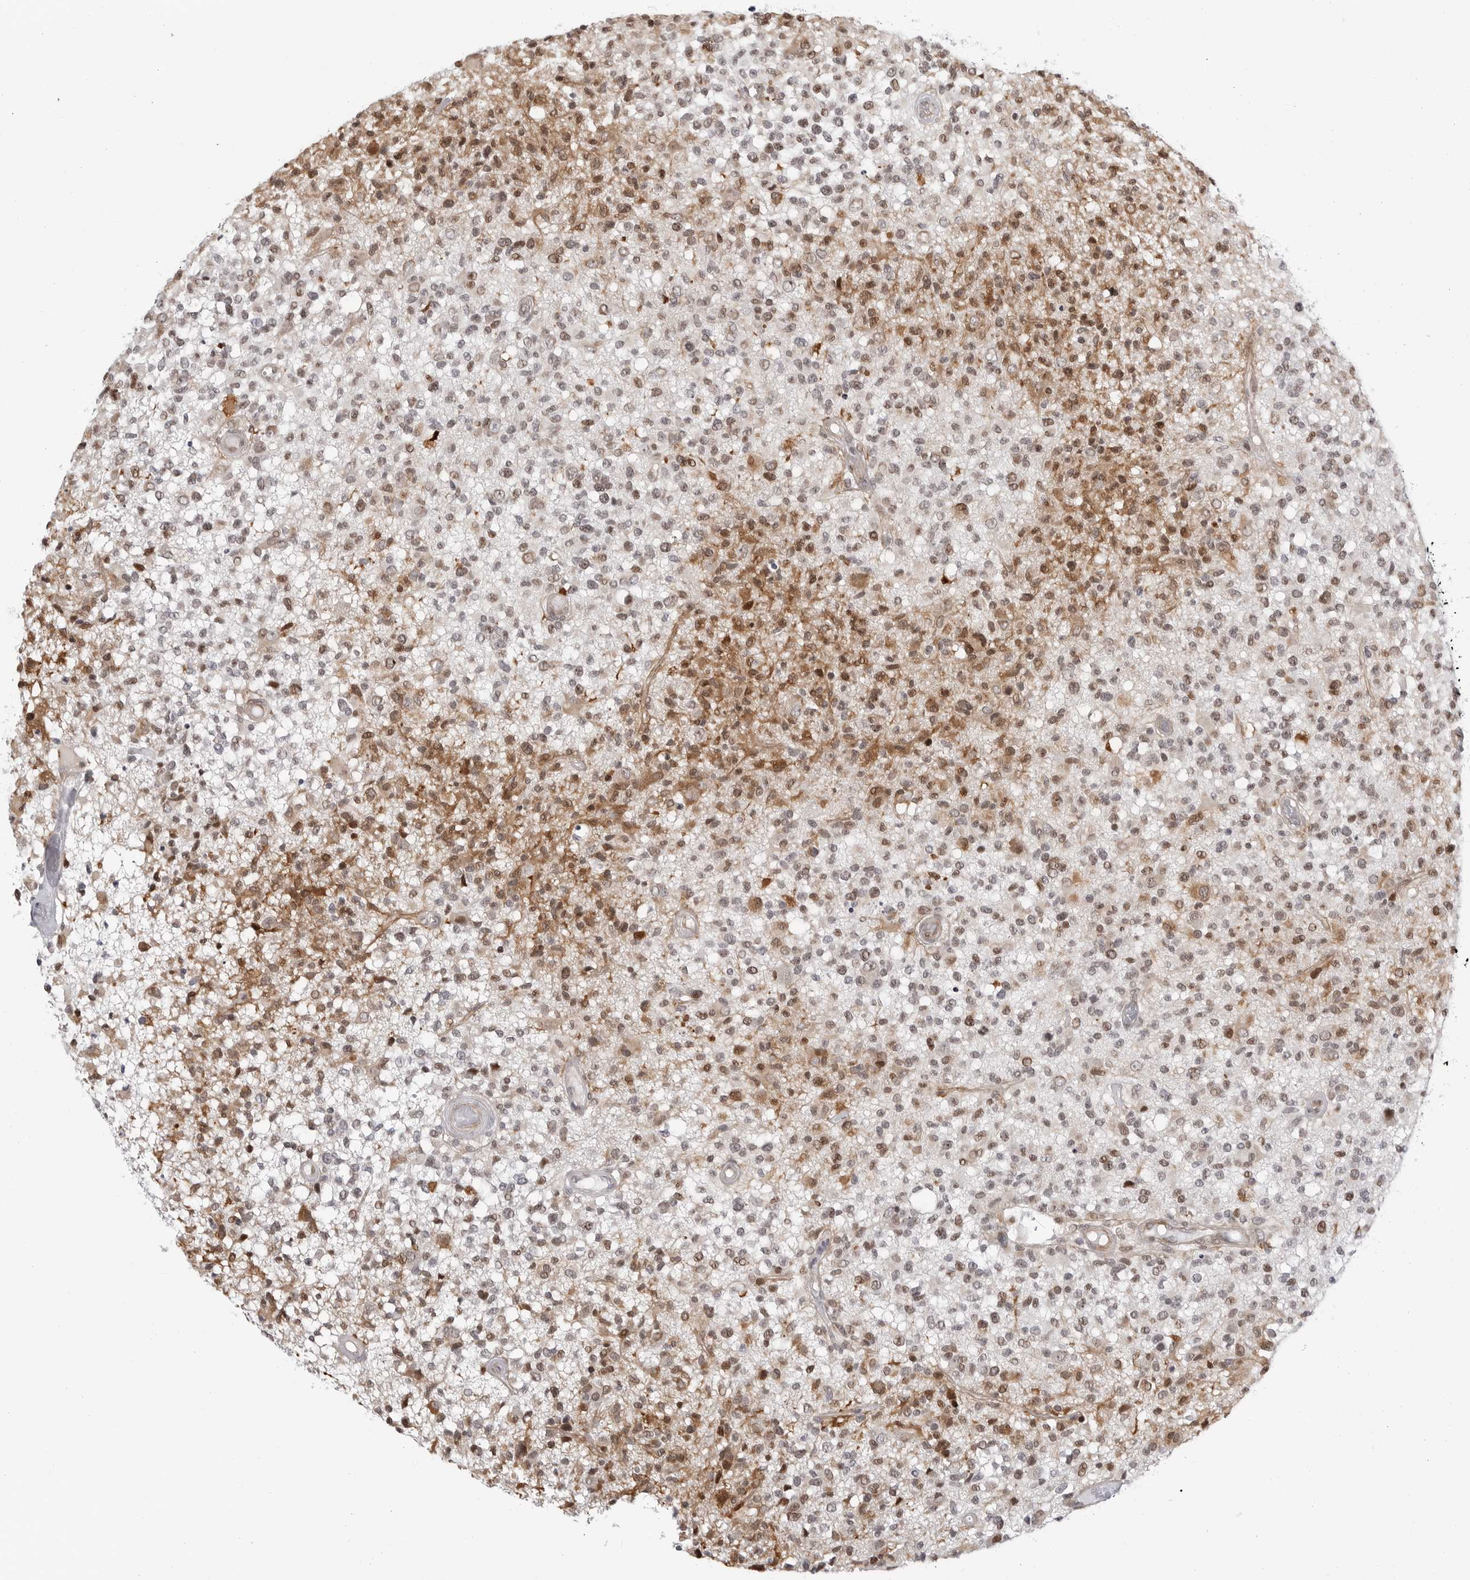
{"staining": {"intensity": "moderate", "quantity": "25%-75%", "location": "cytoplasmic/membranous,nuclear"}, "tissue": "glioma", "cell_type": "Tumor cells", "image_type": "cancer", "snomed": [{"axis": "morphology", "description": "Glioma, malignant, High grade"}, {"axis": "morphology", "description": "Glioblastoma, NOS"}, {"axis": "topography", "description": "Brain"}], "caption": "Immunohistochemistry staining of malignant glioma (high-grade), which displays medium levels of moderate cytoplasmic/membranous and nuclear expression in about 25%-75% of tumor cells indicating moderate cytoplasmic/membranous and nuclear protein positivity. The staining was performed using DAB (brown) for protein detection and nuclei were counterstained in hematoxylin (blue).", "gene": "FAM135B", "patient": {"sex": "male", "age": 60}}